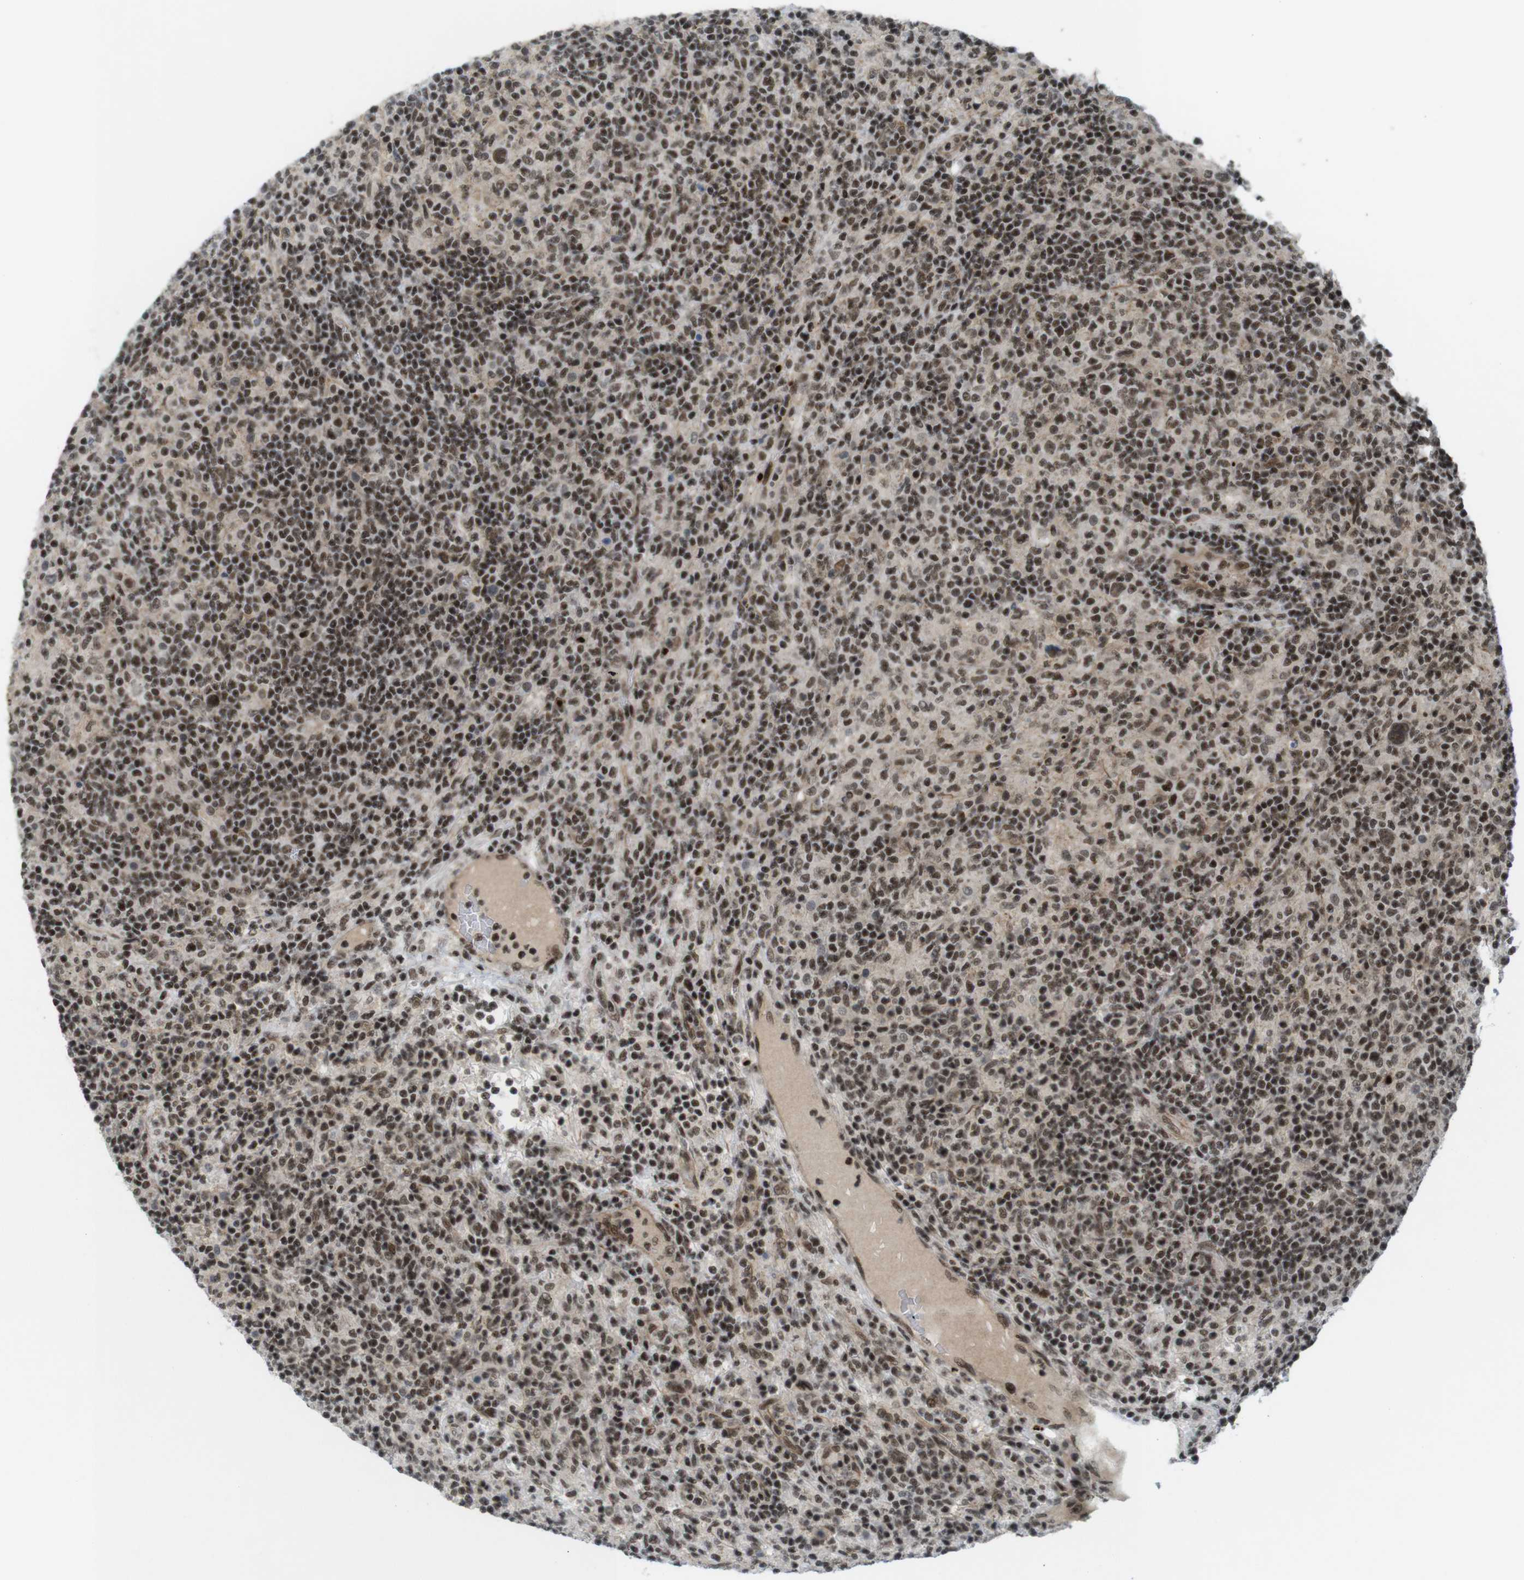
{"staining": {"intensity": "moderate", "quantity": ">75%", "location": "nuclear"}, "tissue": "lymphoma", "cell_type": "Tumor cells", "image_type": "cancer", "snomed": [{"axis": "morphology", "description": "Hodgkin's disease, NOS"}, {"axis": "topography", "description": "Lymph node"}], "caption": "Immunohistochemical staining of lymphoma displays medium levels of moderate nuclear protein positivity in approximately >75% of tumor cells.", "gene": "SP2", "patient": {"sex": "male", "age": 70}}